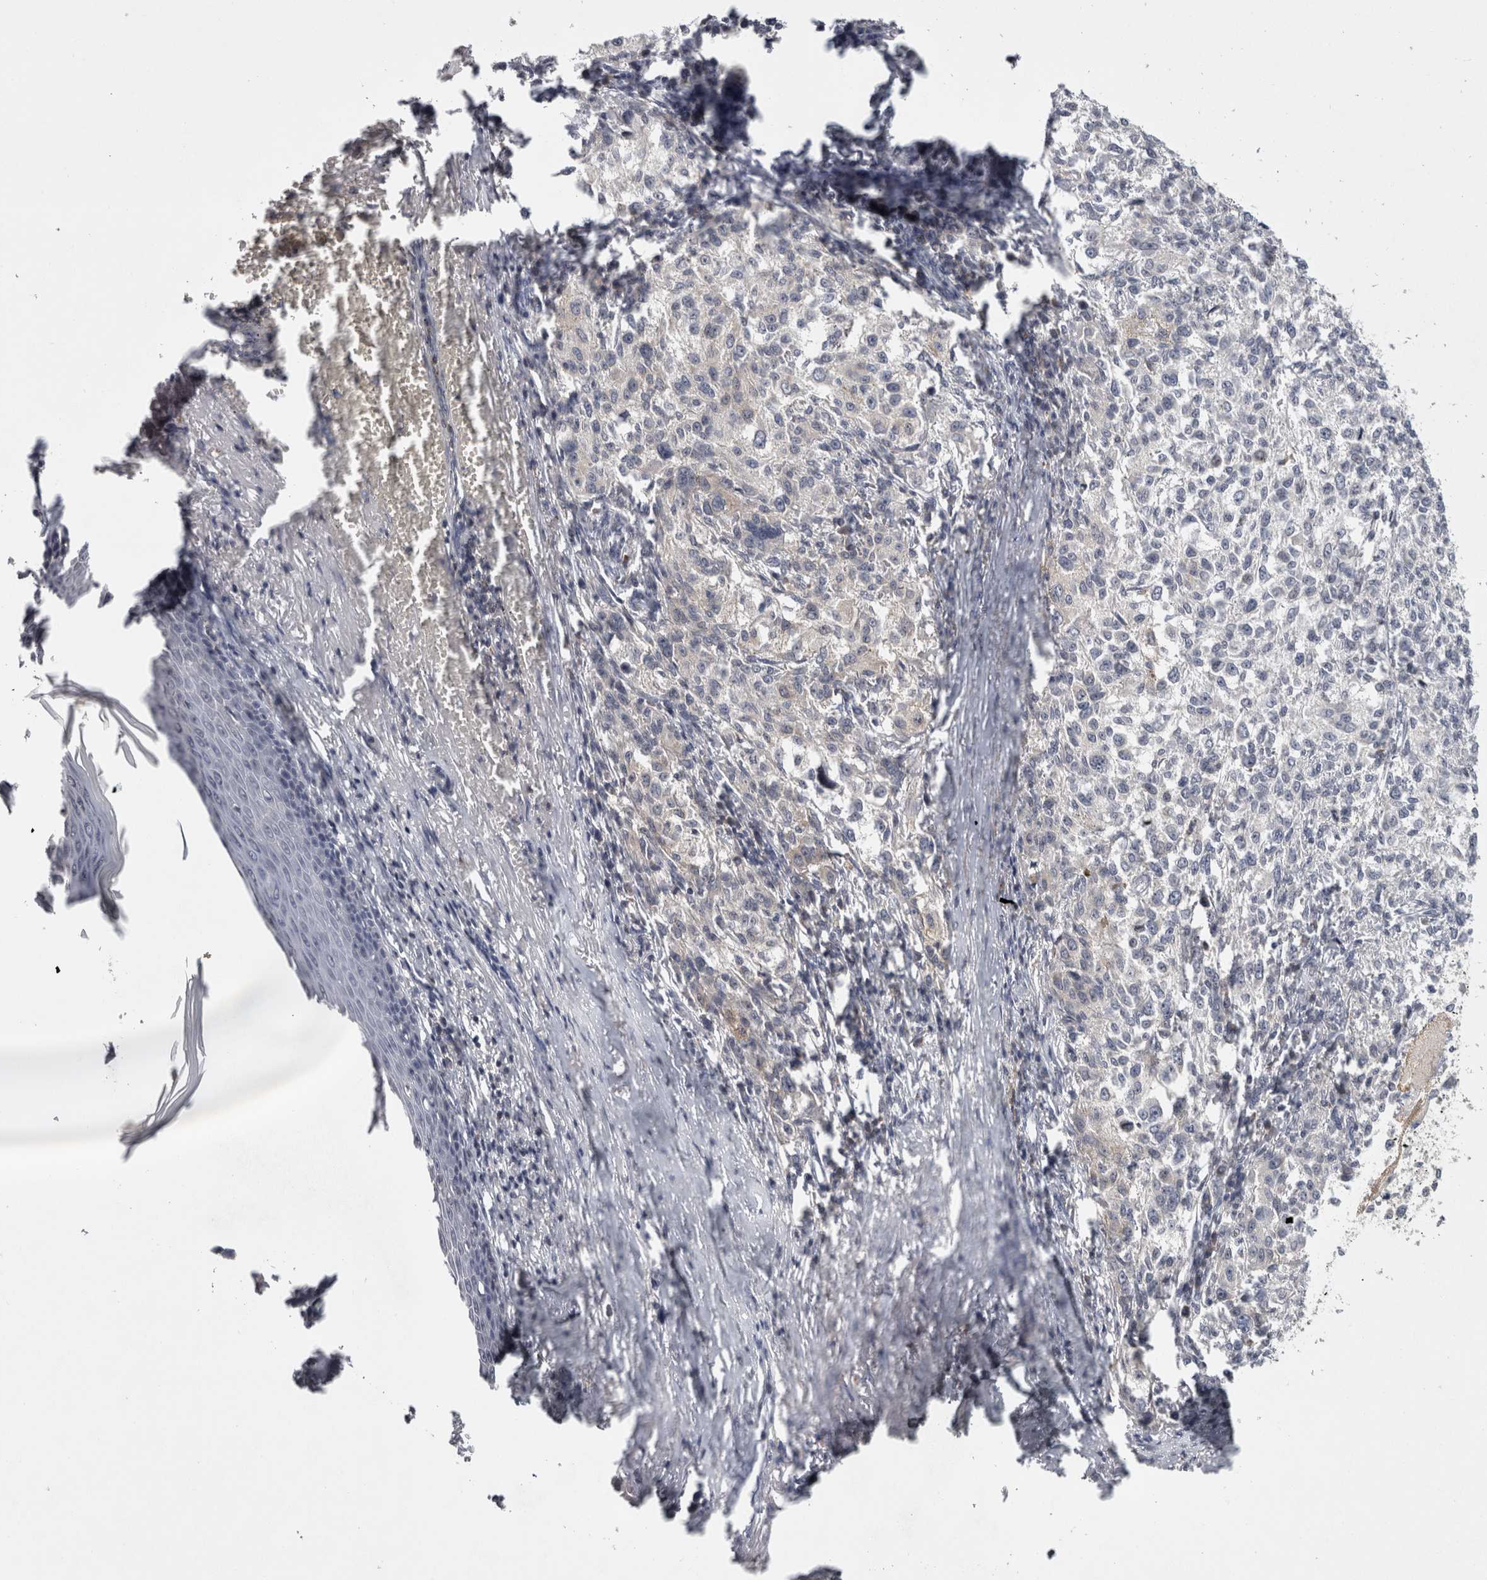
{"staining": {"intensity": "negative", "quantity": "none", "location": "none"}, "tissue": "melanoma", "cell_type": "Tumor cells", "image_type": "cancer", "snomed": [{"axis": "morphology", "description": "Necrosis, NOS"}, {"axis": "morphology", "description": "Malignant melanoma, NOS"}, {"axis": "topography", "description": "Skin"}], "caption": "This is a histopathology image of immunohistochemistry (IHC) staining of melanoma, which shows no expression in tumor cells.", "gene": "ACAT2", "patient": {"sex": "female", "age": 87}}